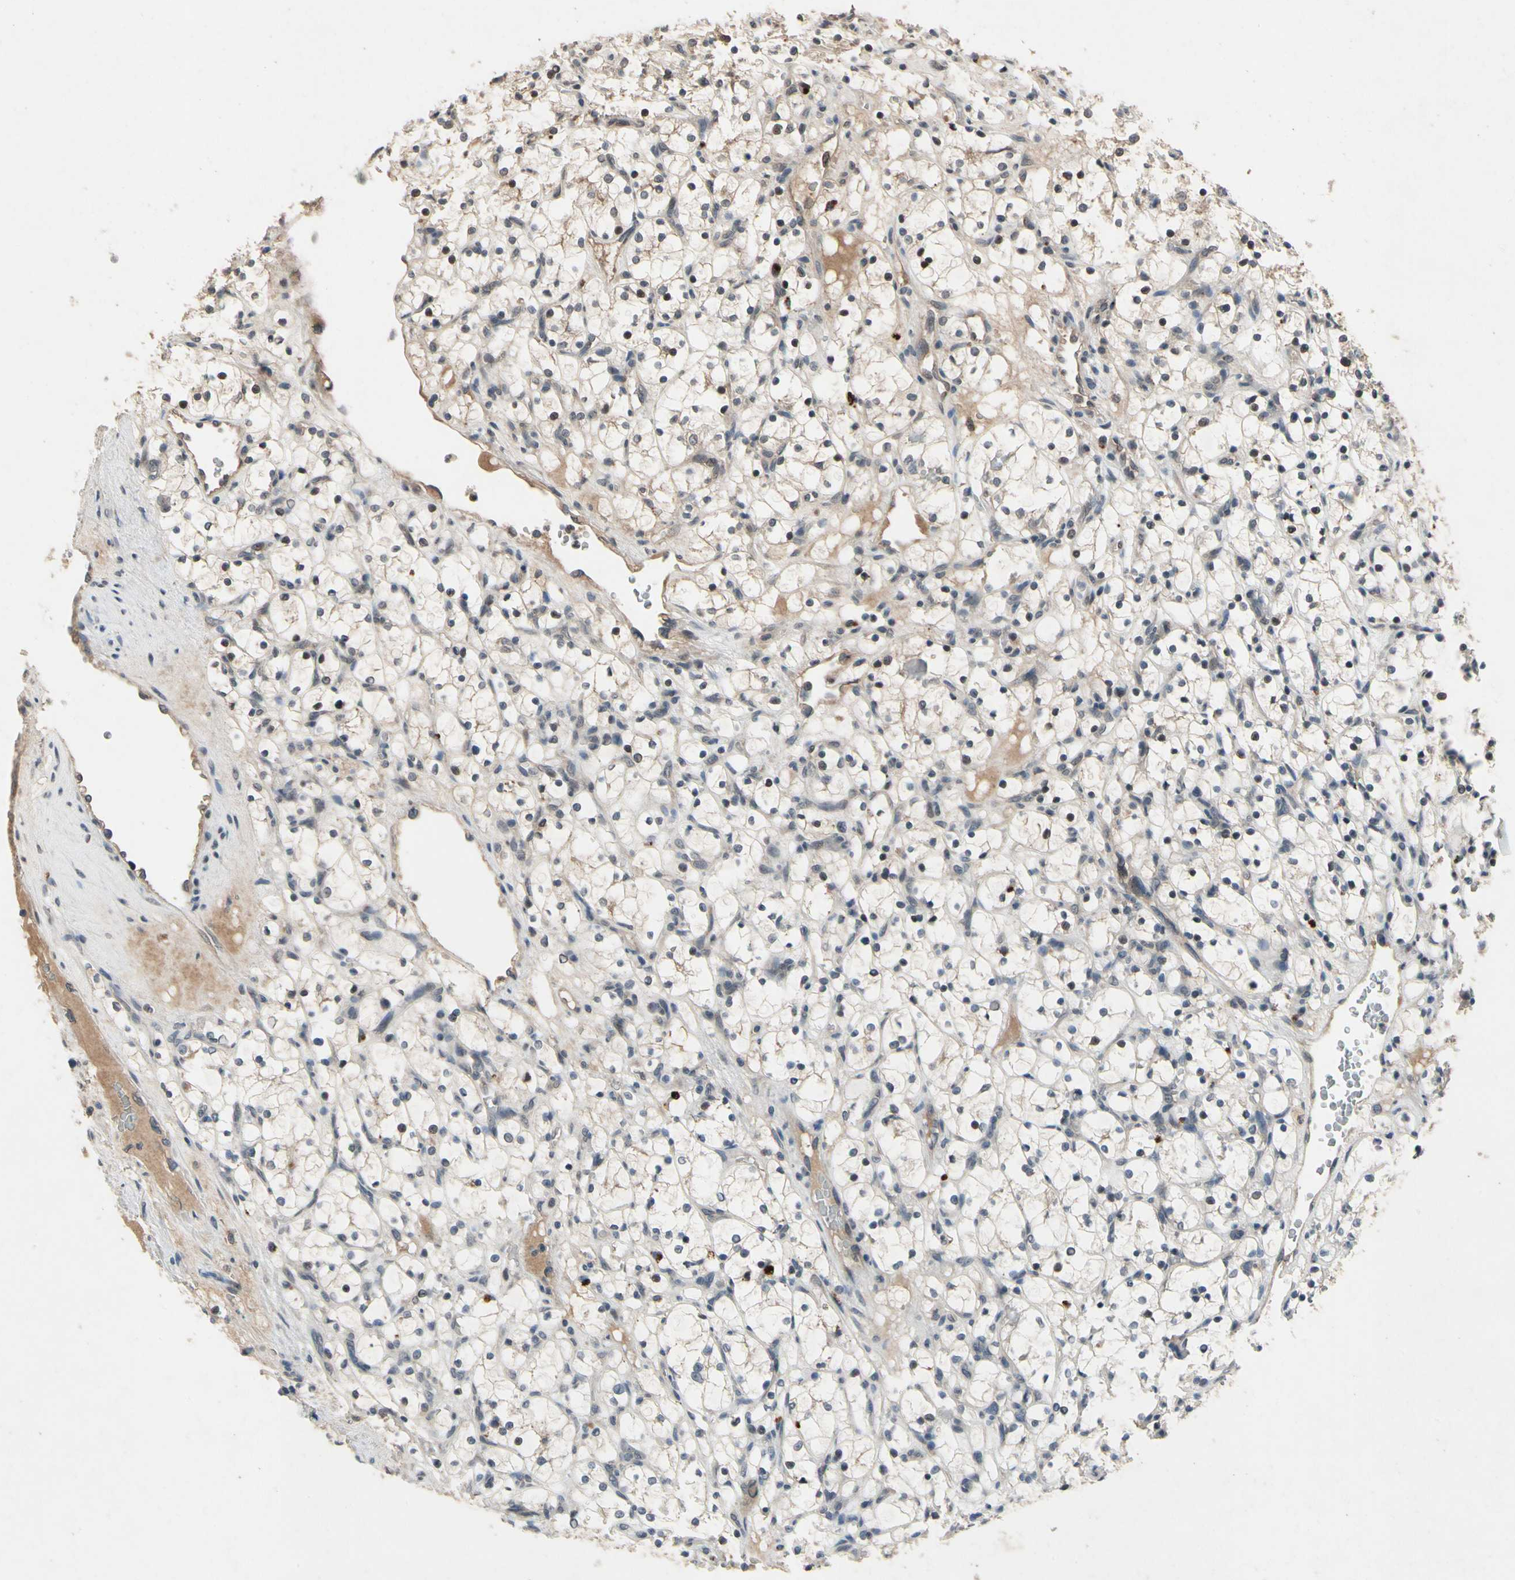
{"staining": {"intensity": "weak", "quantity": "<25%", "location": "cytoplasmic/membranous"}, "tissue": "renal cancer", "cell_type": "Tumor cells", "image_type": "cancer", "snomed": [{"axis": "morphology", "description": "Adenocarcinoma, NOS"}, {"axis": "topography", "description": "Kidney"}], "caption": "DAB (3,3'-diaminobenzidine) immunohistochemical staining of renal cancer (adenocarcinoma) reveals no significant positivity in tumor cells.", "gene": "DPY19L3", "patient": {"sex": "female", "age": 69}}